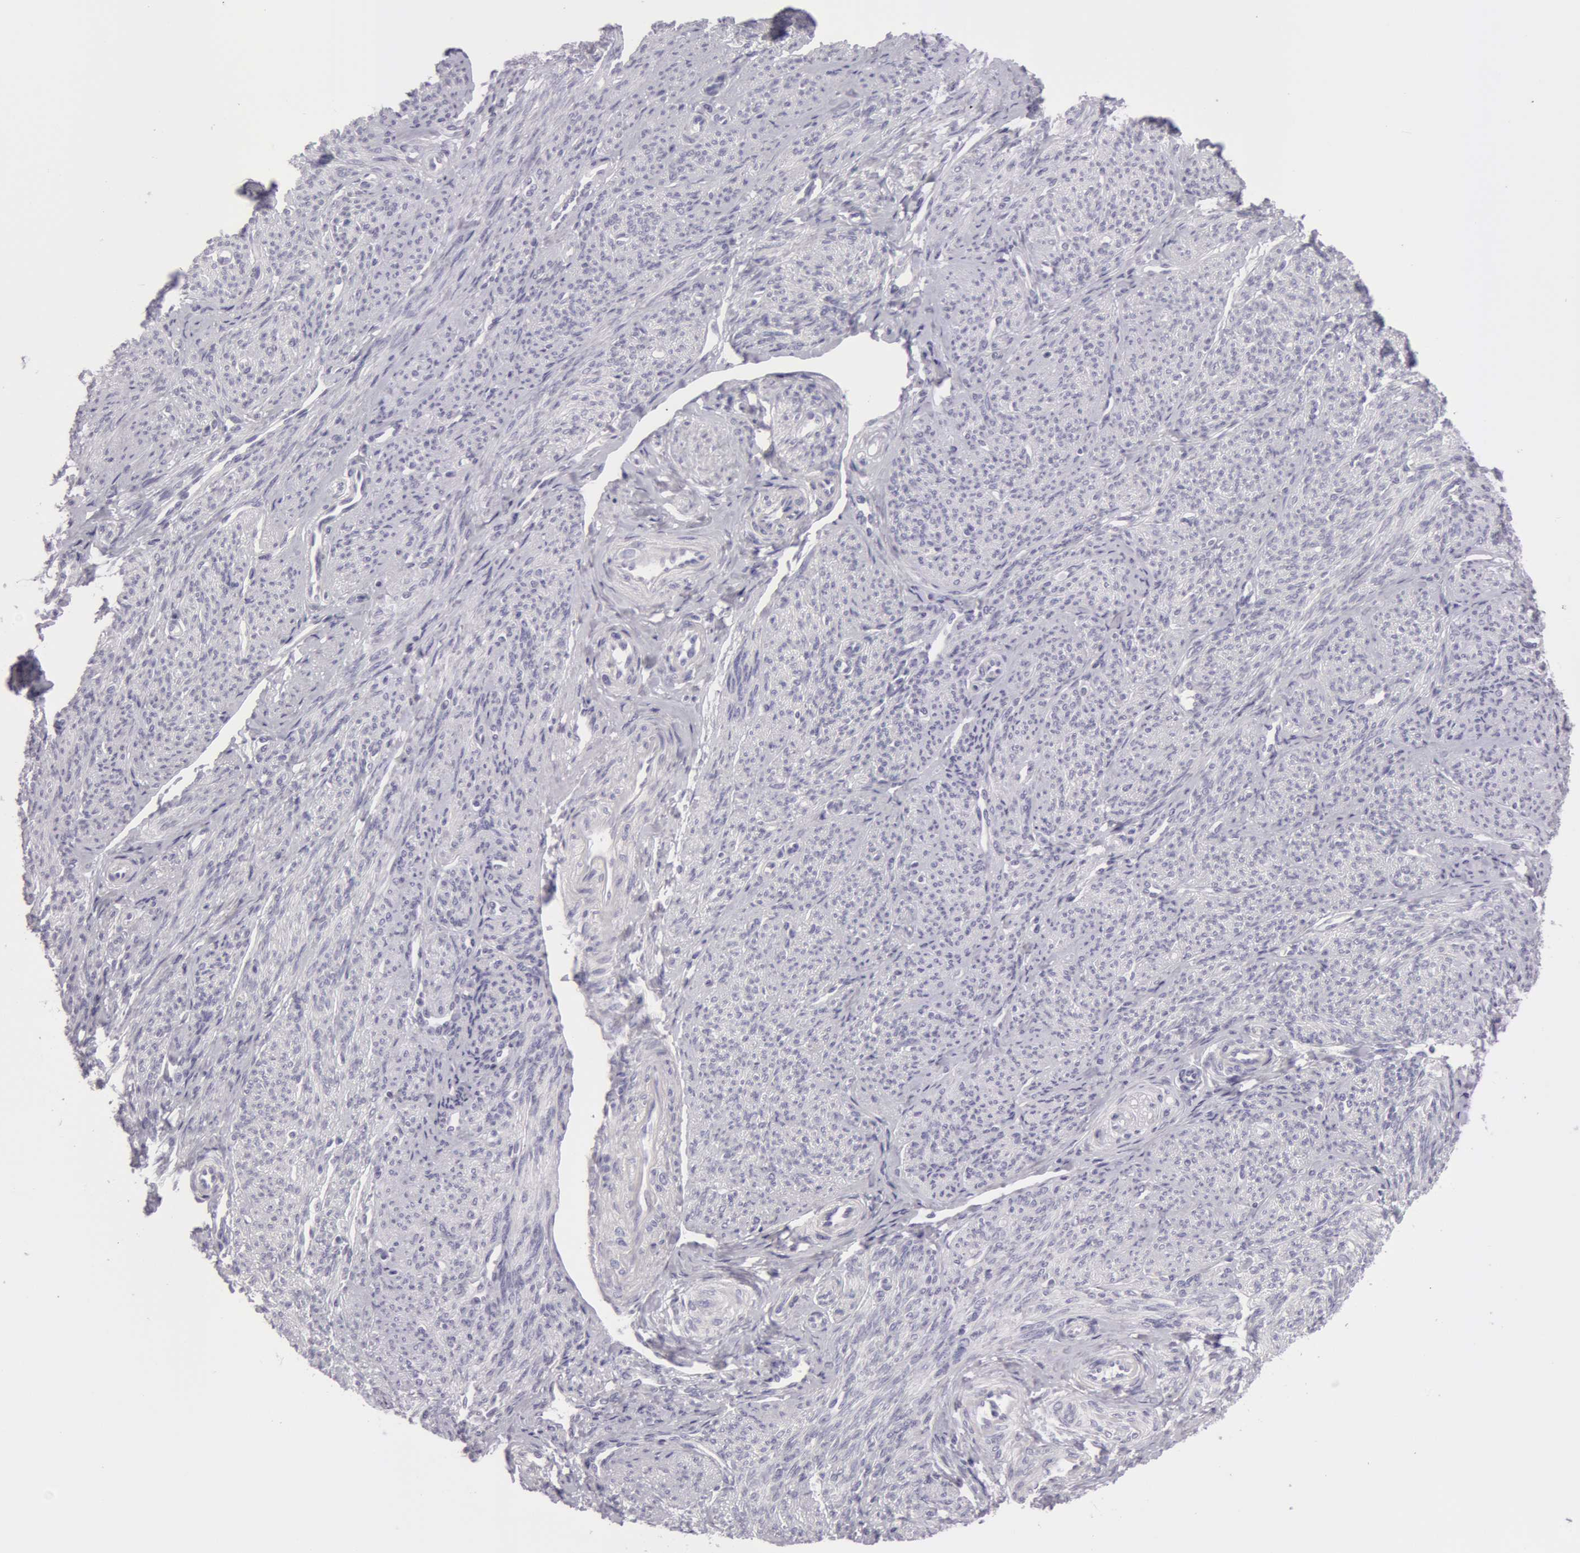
{"staining": {"intensity": "negative", "quantity": "none", "location": "none"}, "tissue": "smooth muscle", "cell_type": "Smooth muscle cells", "image_type": "normal", "snomed": [{"axis": "morphology", "description": "Normal tissue, NOS"}, {"axis": "topography", "description": "Cervix"}, {"axis": "topography", "description": "Endometrium"}], "caption": "Immunohistochemistry histopathology image of benign smooth muscle stained for a protein (brown), which exhibits no positivity in smooth muscle cells. (DAB immunohistochemistry (IHC) visualized using brightfield microscopy, high magnification).", "gene": "AMACR", "patient": {"sex": "female", "age": 65}}